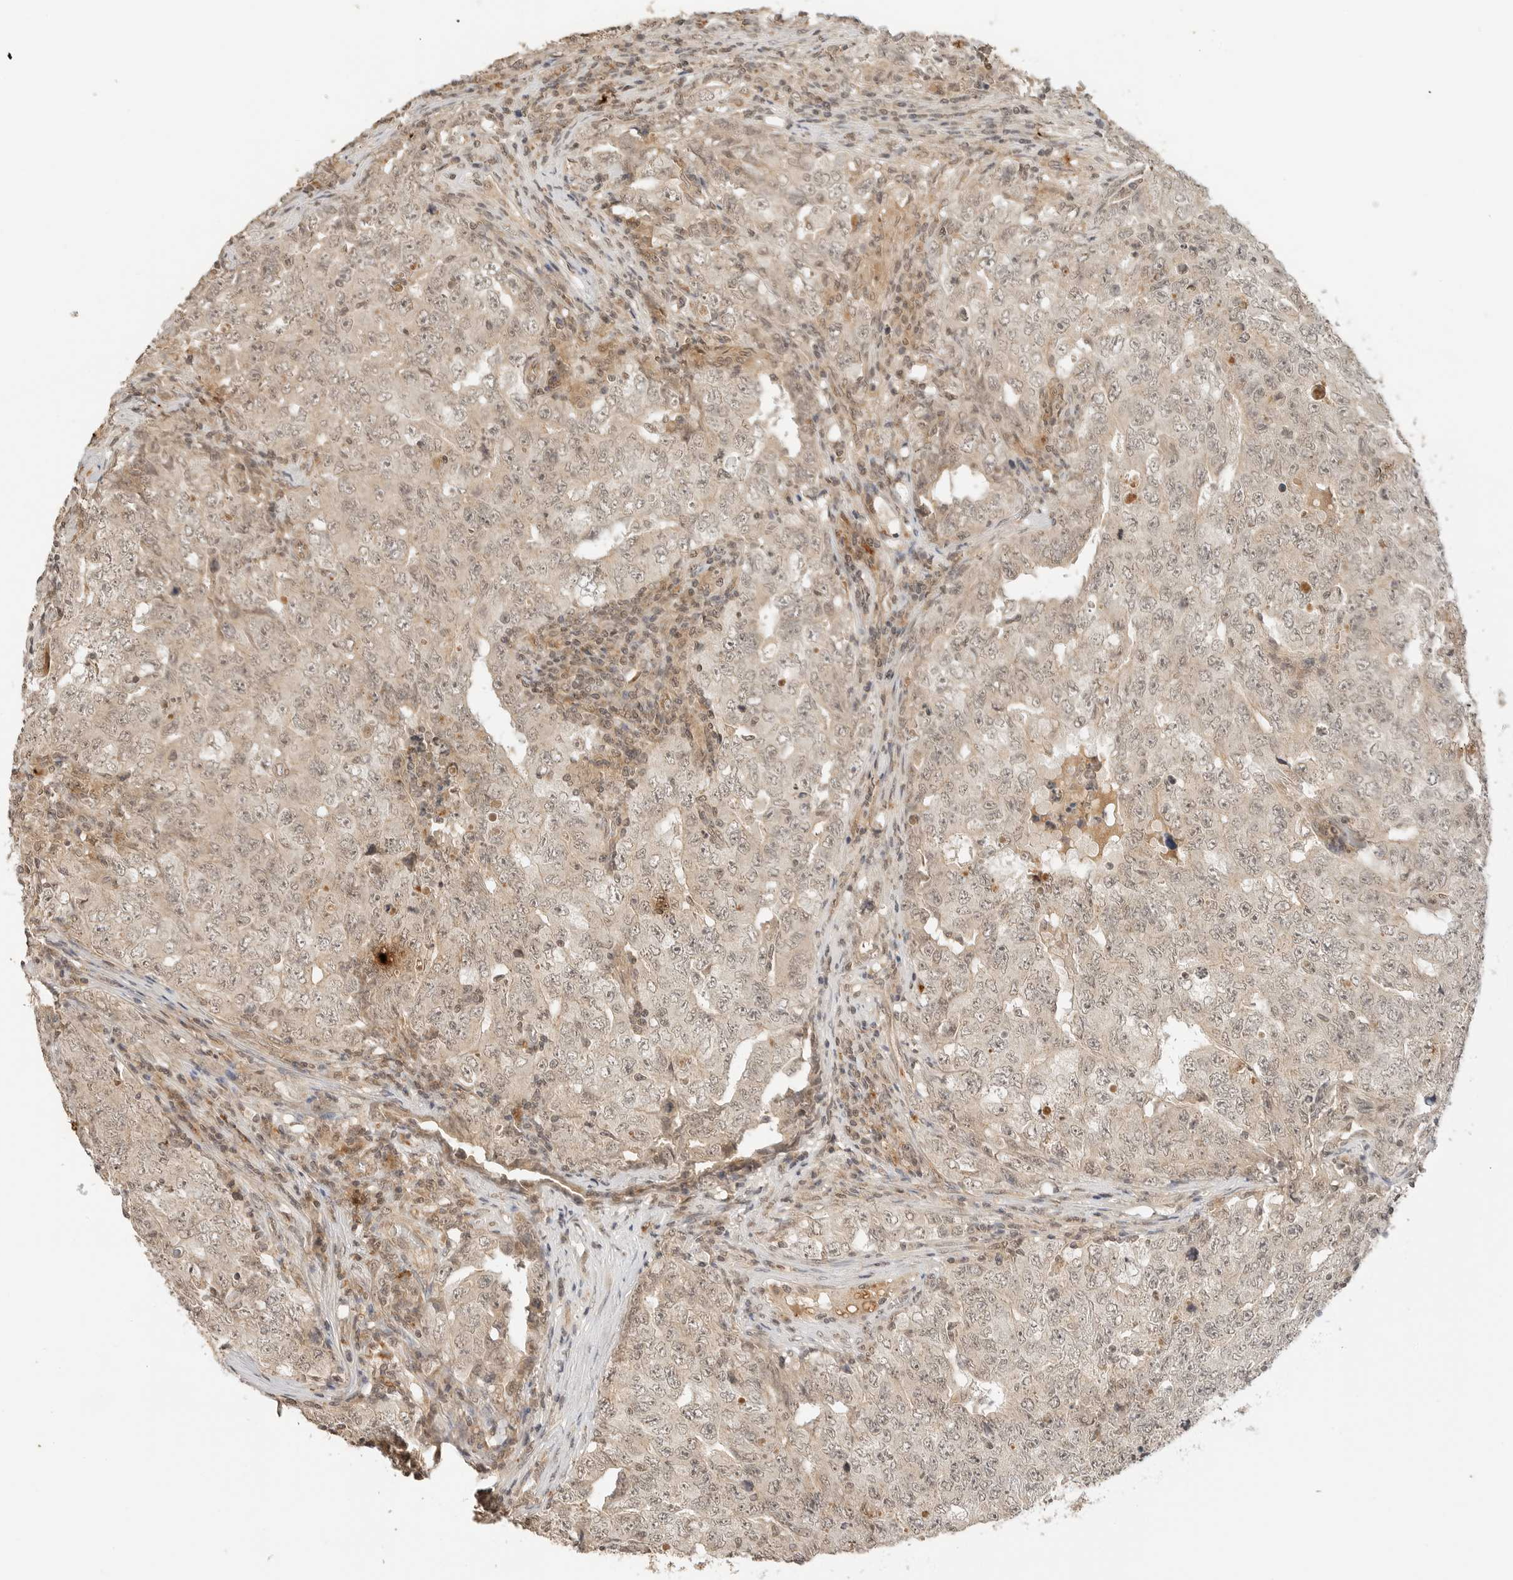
{"staining": {"intensity": "weak", "quantity": "25%-75%", "location": "cytoplasmic/membranous"}, "tissue": "testis cancer", "cell_type": "Tumor cells", "image_type": "cancer", "snomed": [{"axis": "morphology", "description": "Carcinoma, Embryonal, NOS"}, {"axis": "topography", "description": "Testis"}], "caption": "Protein analysis of testis cancer (embryonal carcinoma) tissue shows weak cytoplasmic/membranous positivity in approximately 25%-75% of tumor cells. Using DAB (3,3'-diaminobenzidine) (brown) and hematoxylin (blue) stains, captured at high magnification using brightfield microscopy.", "gene": "GPR34", "patient": {"sex": "male", "age": 26}}